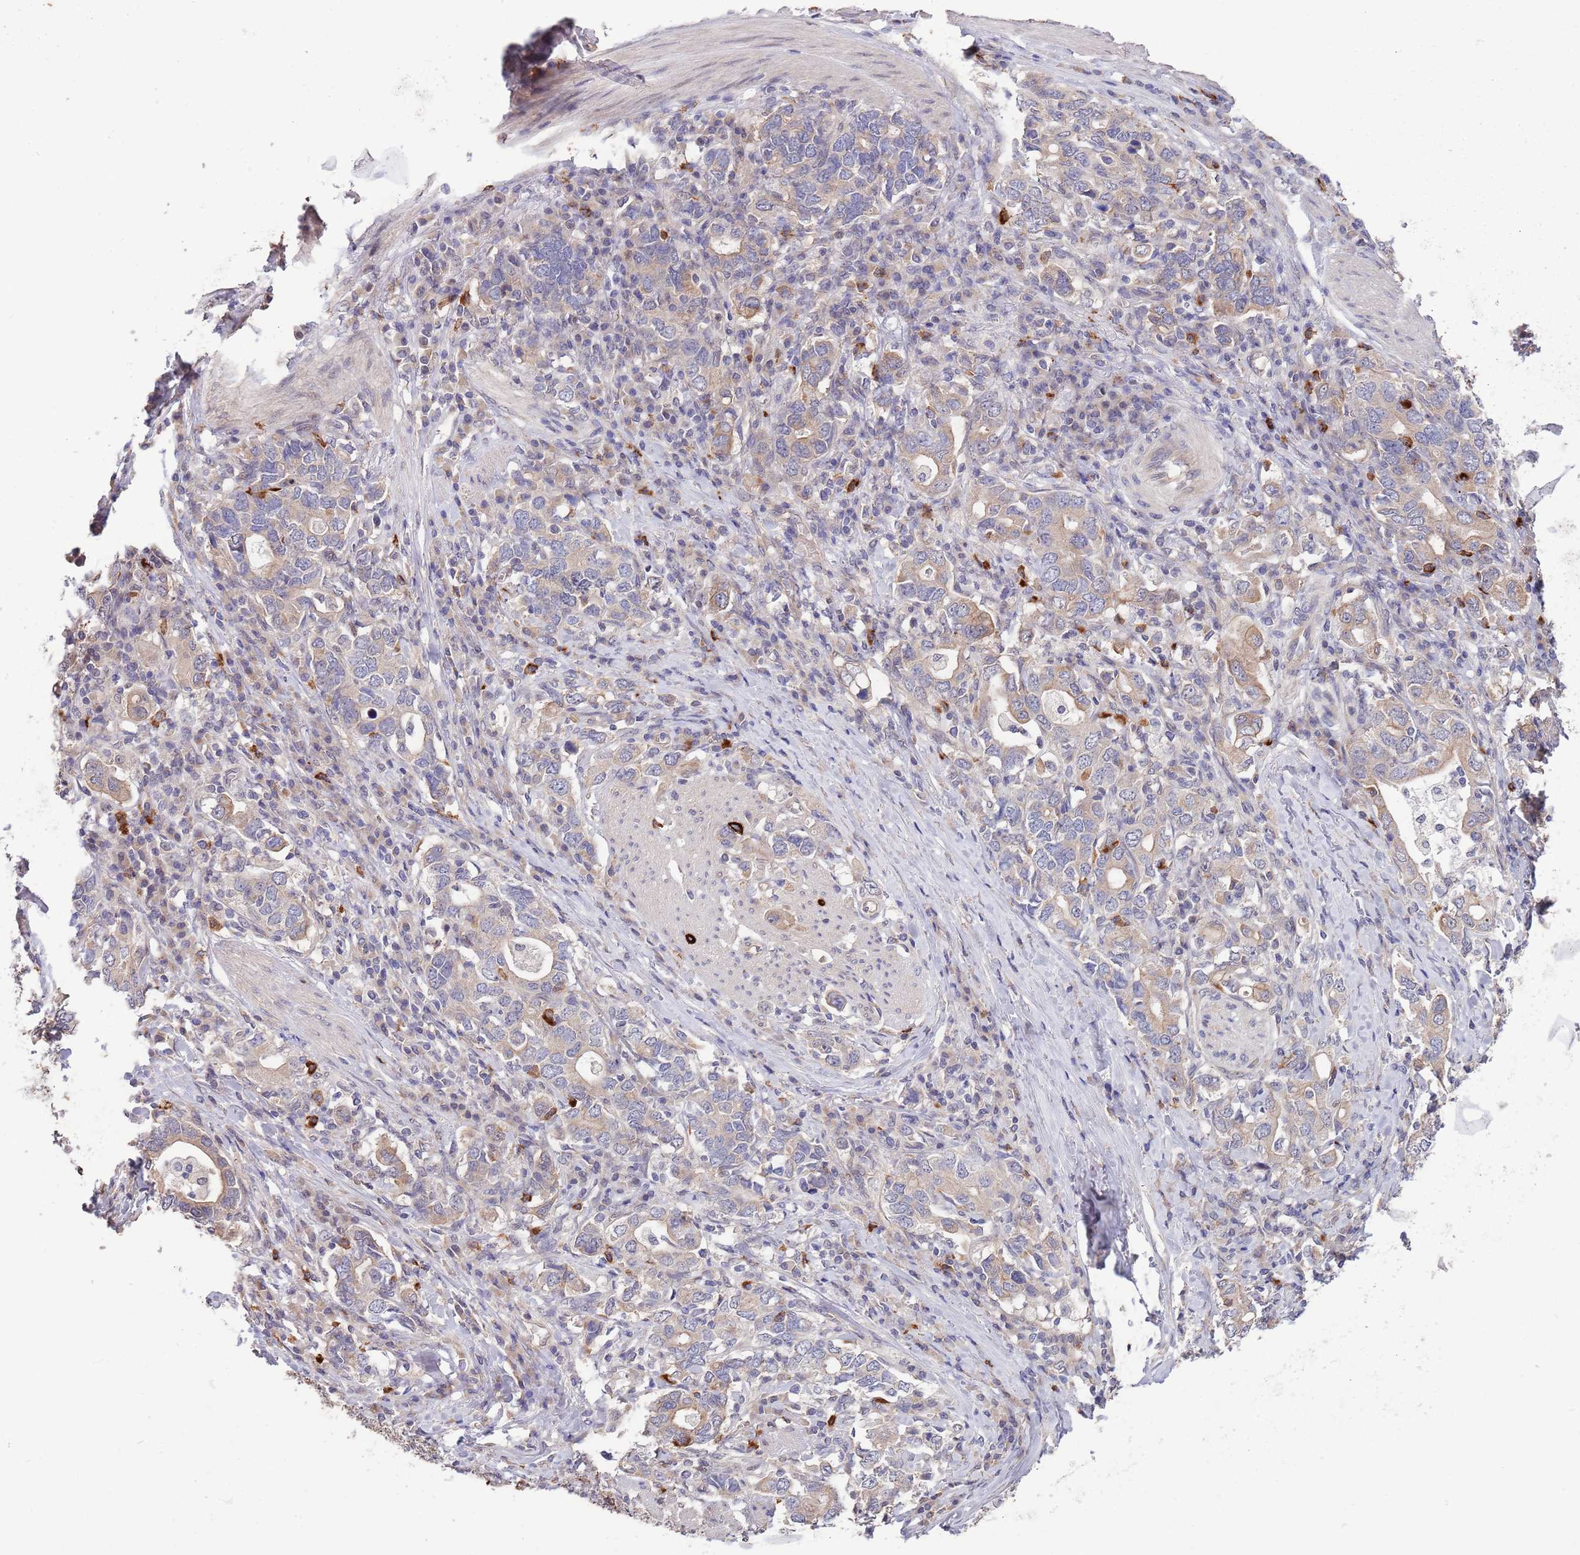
{"staining": {"intensity": "weak", "quantity": ">75%", "location": "cytoplasmic/membranous"}, "tissue": "stomach cancer", "cell_type": "Tumor cells", "image_type": "cancer", "snomed": [{"axis": "morphology", "description": "Adenocarcinoma, NOS"}, {"axis": "topography", "description": "Stomach, upper"}, {"axis": "topography", "description": "Stomach"}], "caption": "Immunohistochemistry (DAB (3,3'-diaminobenzidine)) staining of stomach cancer (adenocarcinoma) exhibits weak cytoplasmic/membranous protein expression in approximately >75% of tumor cells.", "gene": "MARVELD2", "patient": {"sex": "male", "age": 62}}